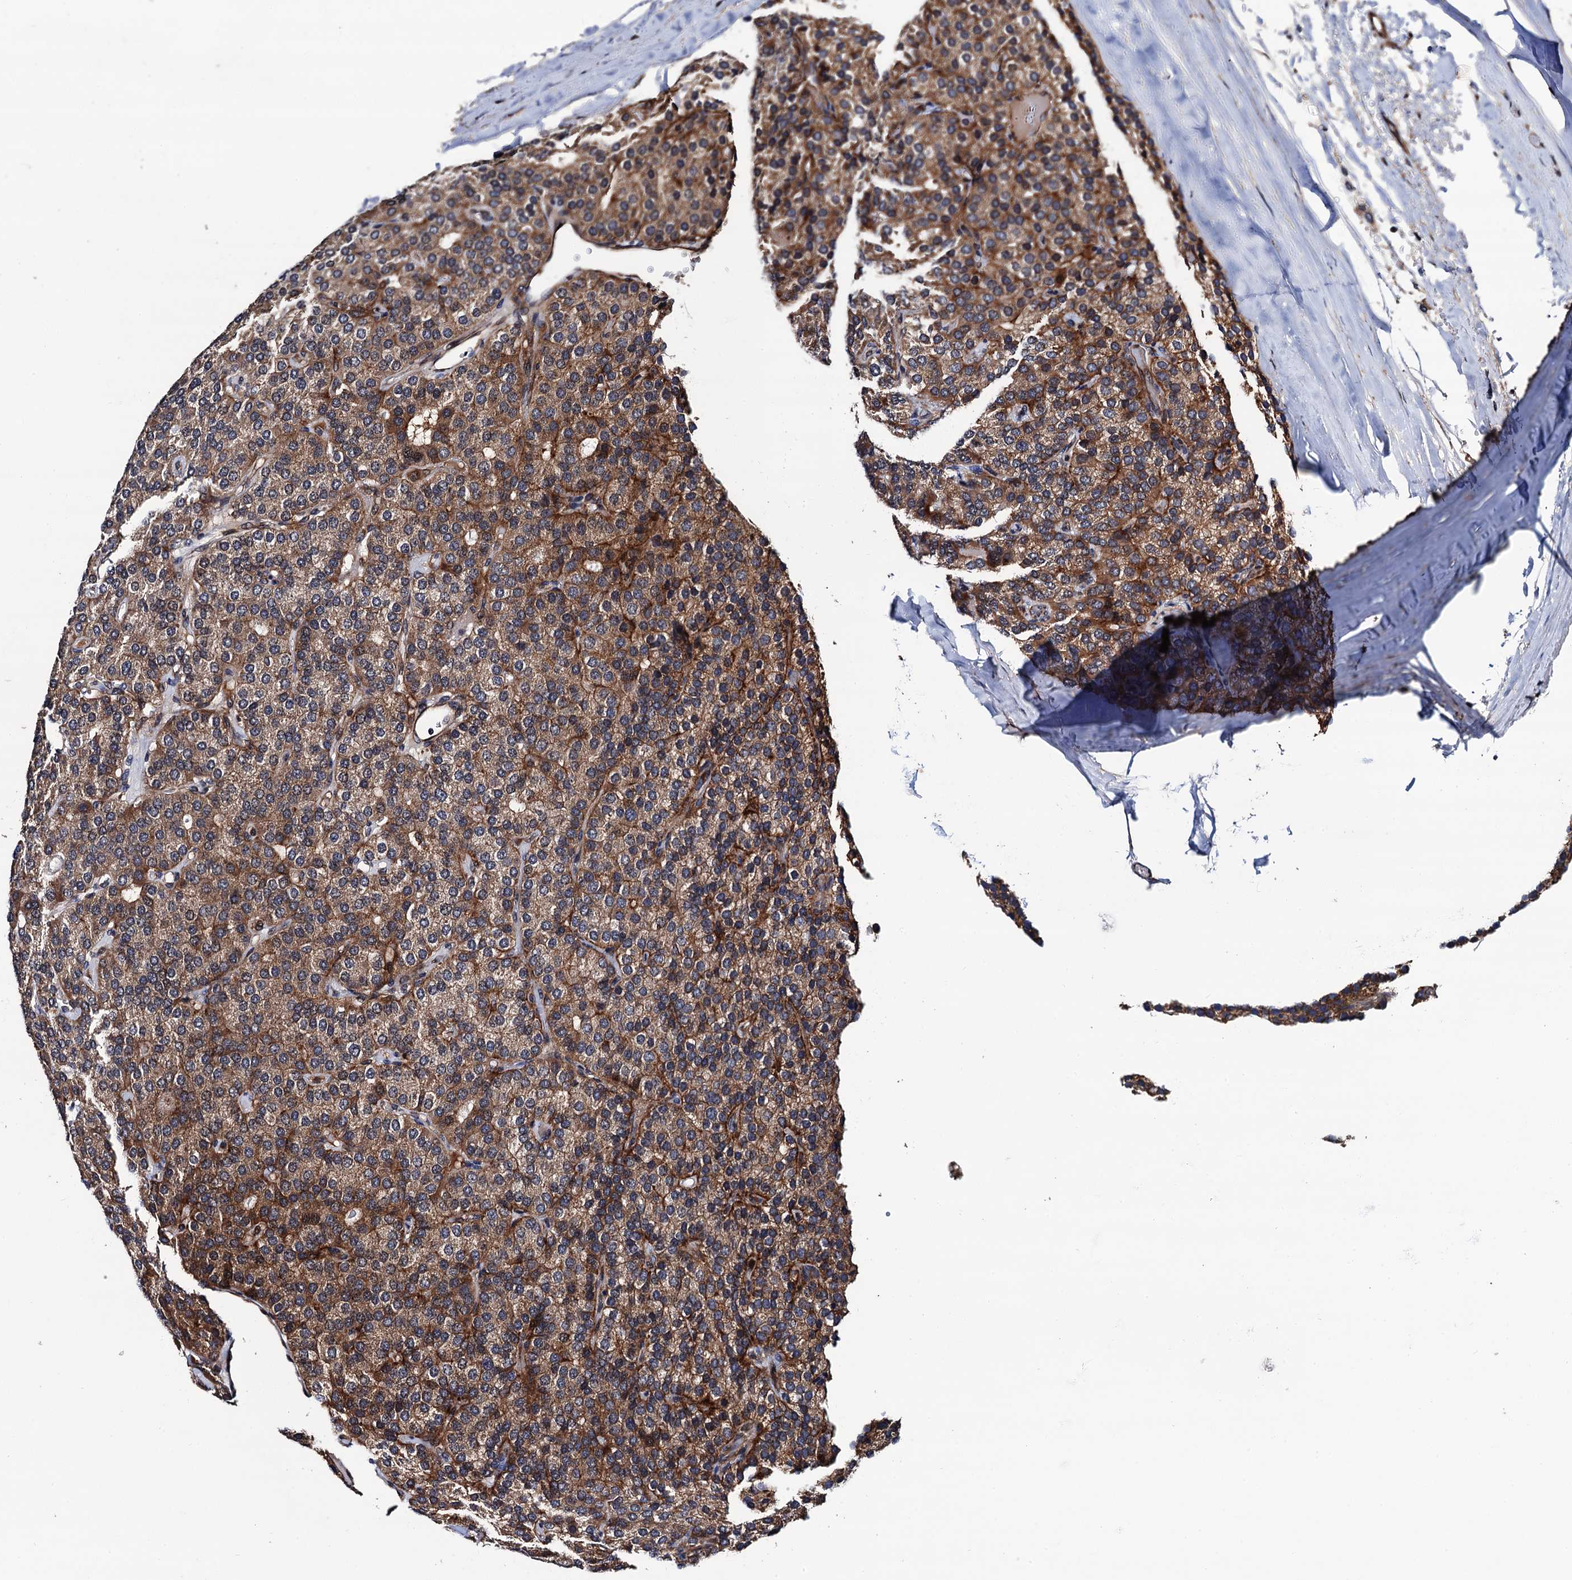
{"staining": {"intensity": "strong", "quantity": "25%-75%", "location": "cytoplasmic/membranous"}, "tissue": "parathyroid gland", "cell_type": "Glandular cells", "image_type": "normal", "snomed": [{"axis": "morphology", "description": "Normal tissue, NOS"}, {"axis": "morphology", "description": "Adenoma, NOS"}, {"axis": "topography", "description": "Parathyroid gland"}], "caption": "About 25%-75% of glandular cells in benign parathyroid gland display strong cytoplasmic/membranous protein staining as visualized by brown immunohistochemical staining.", "gene": "VPS35", "patient": {"sex": "female", "age": 86}}